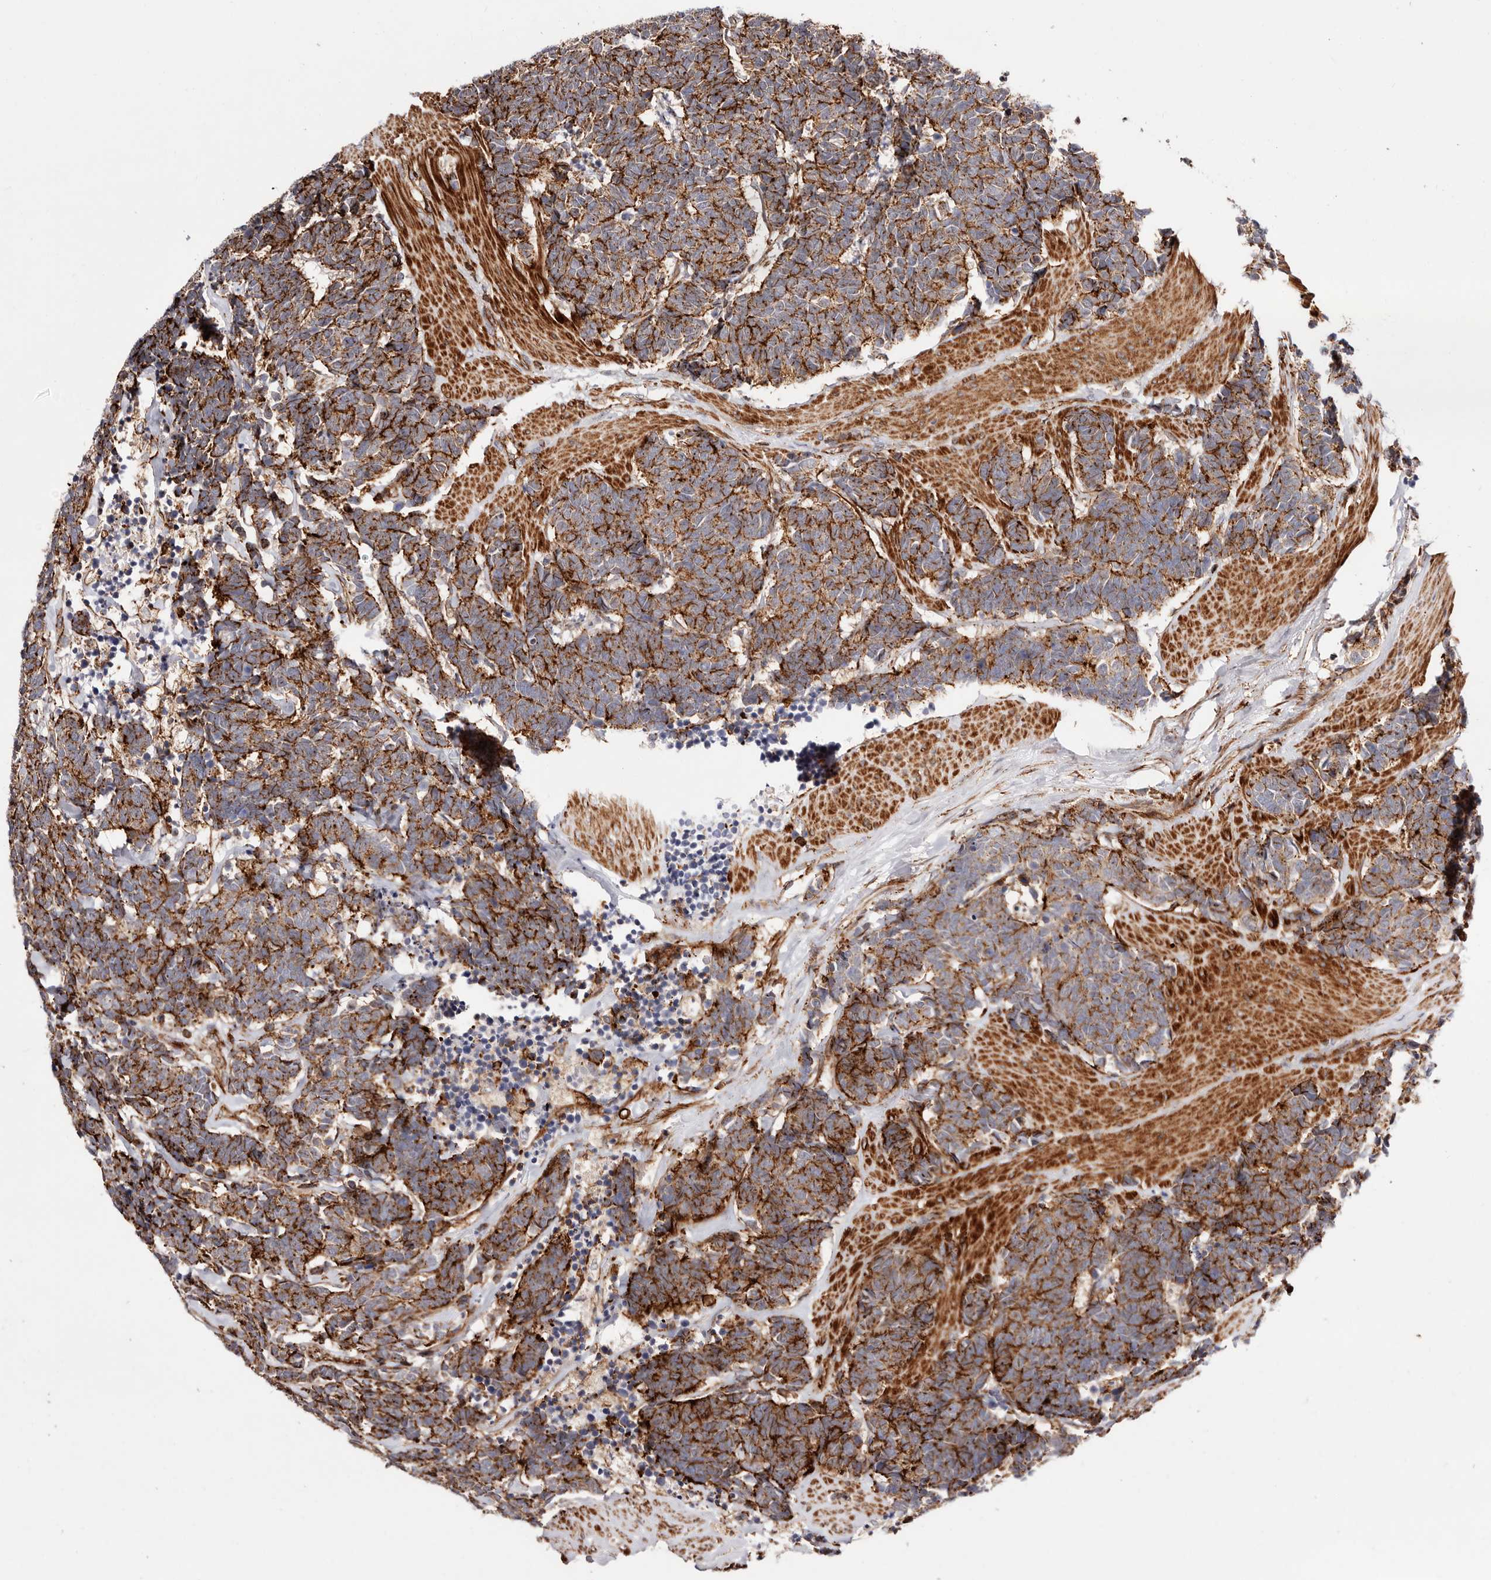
{"staining": {"intensity": "strong", "quantity": ">75%", "location": "cytoplasmic/membranous"}, "tissue": "carcinoid", "cell_type": "Tumor cells", "image_type": "cancer", "snomed": [{"axis": "morphology", "description": "Carcinoma, NOS"}, {"axis": "morphology", "description": "Carcinoid, malignant, NOS"}, {"axis": "topography", "description": "Urinary bladder"}], "caption": "Immunohistochemistry (IHC) of carcinoid displays high levels of strong cytoplasmic/membranous staining in about >75% of tumor cells. (Stains: DAB in brown, nuclei in blue, Microscopy: brightfield microscopy at high magnification).", "gene": "PTPN22", "patient": {"sex": "male", "age": 57}}